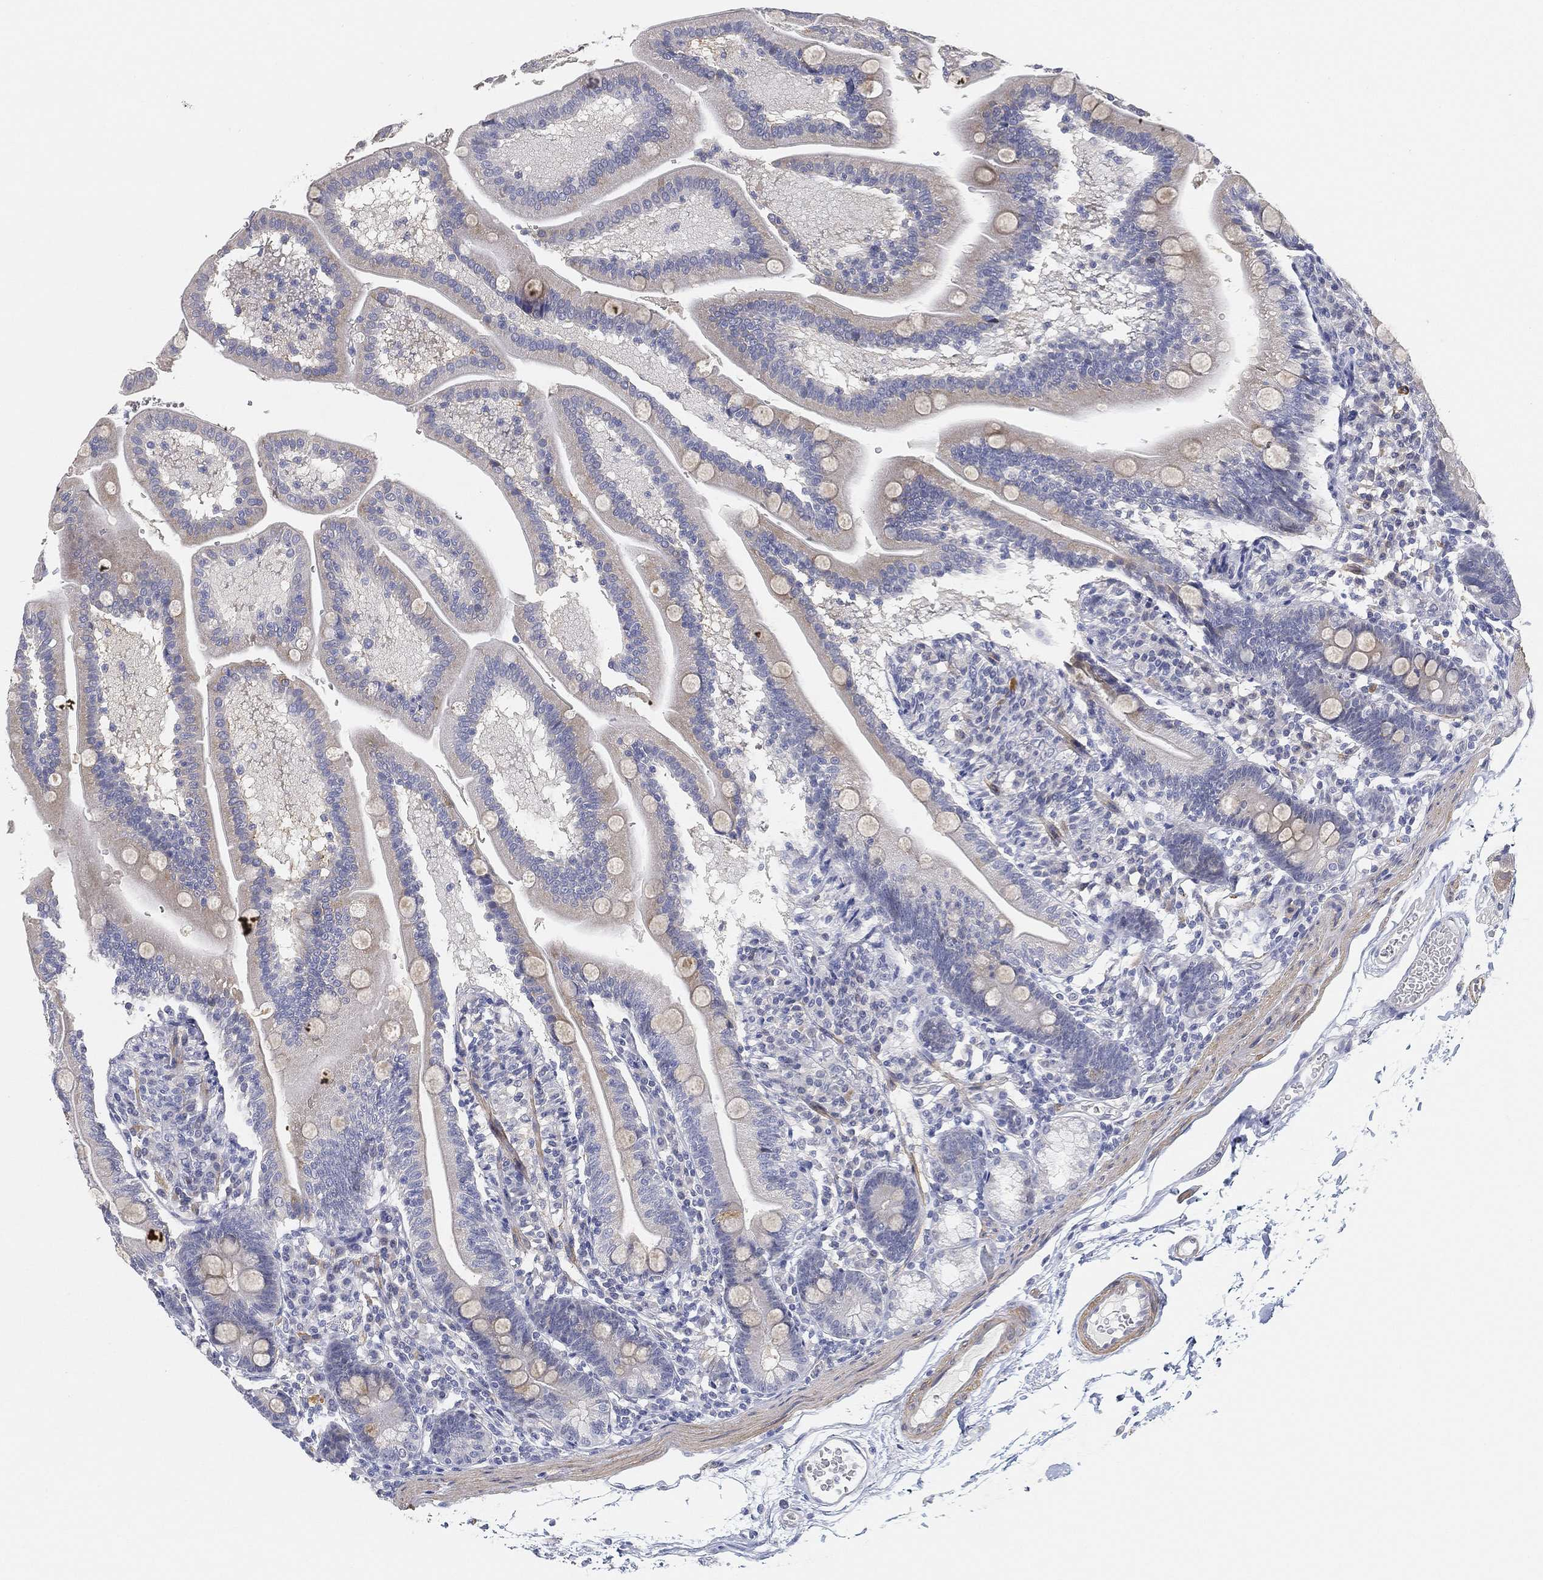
{"staining": {"intensity": "negative", "quantity": "none", "location": "none"}, "tissue": "duodenum", "cell_type": "Glandular cells", "image_type": "normal", "snomed": [{"axis": "morphology", "description": "Normal tissue, NOS"}, {"axis": "topography", "description": "Duodenum"}], "caption": "Human duodenum stained for a protein using immunohistochemistry (IHC) reveals no staining in glandular cells.", "gene": "GPR61", "patient": {"sex": "female", "age": 67}}